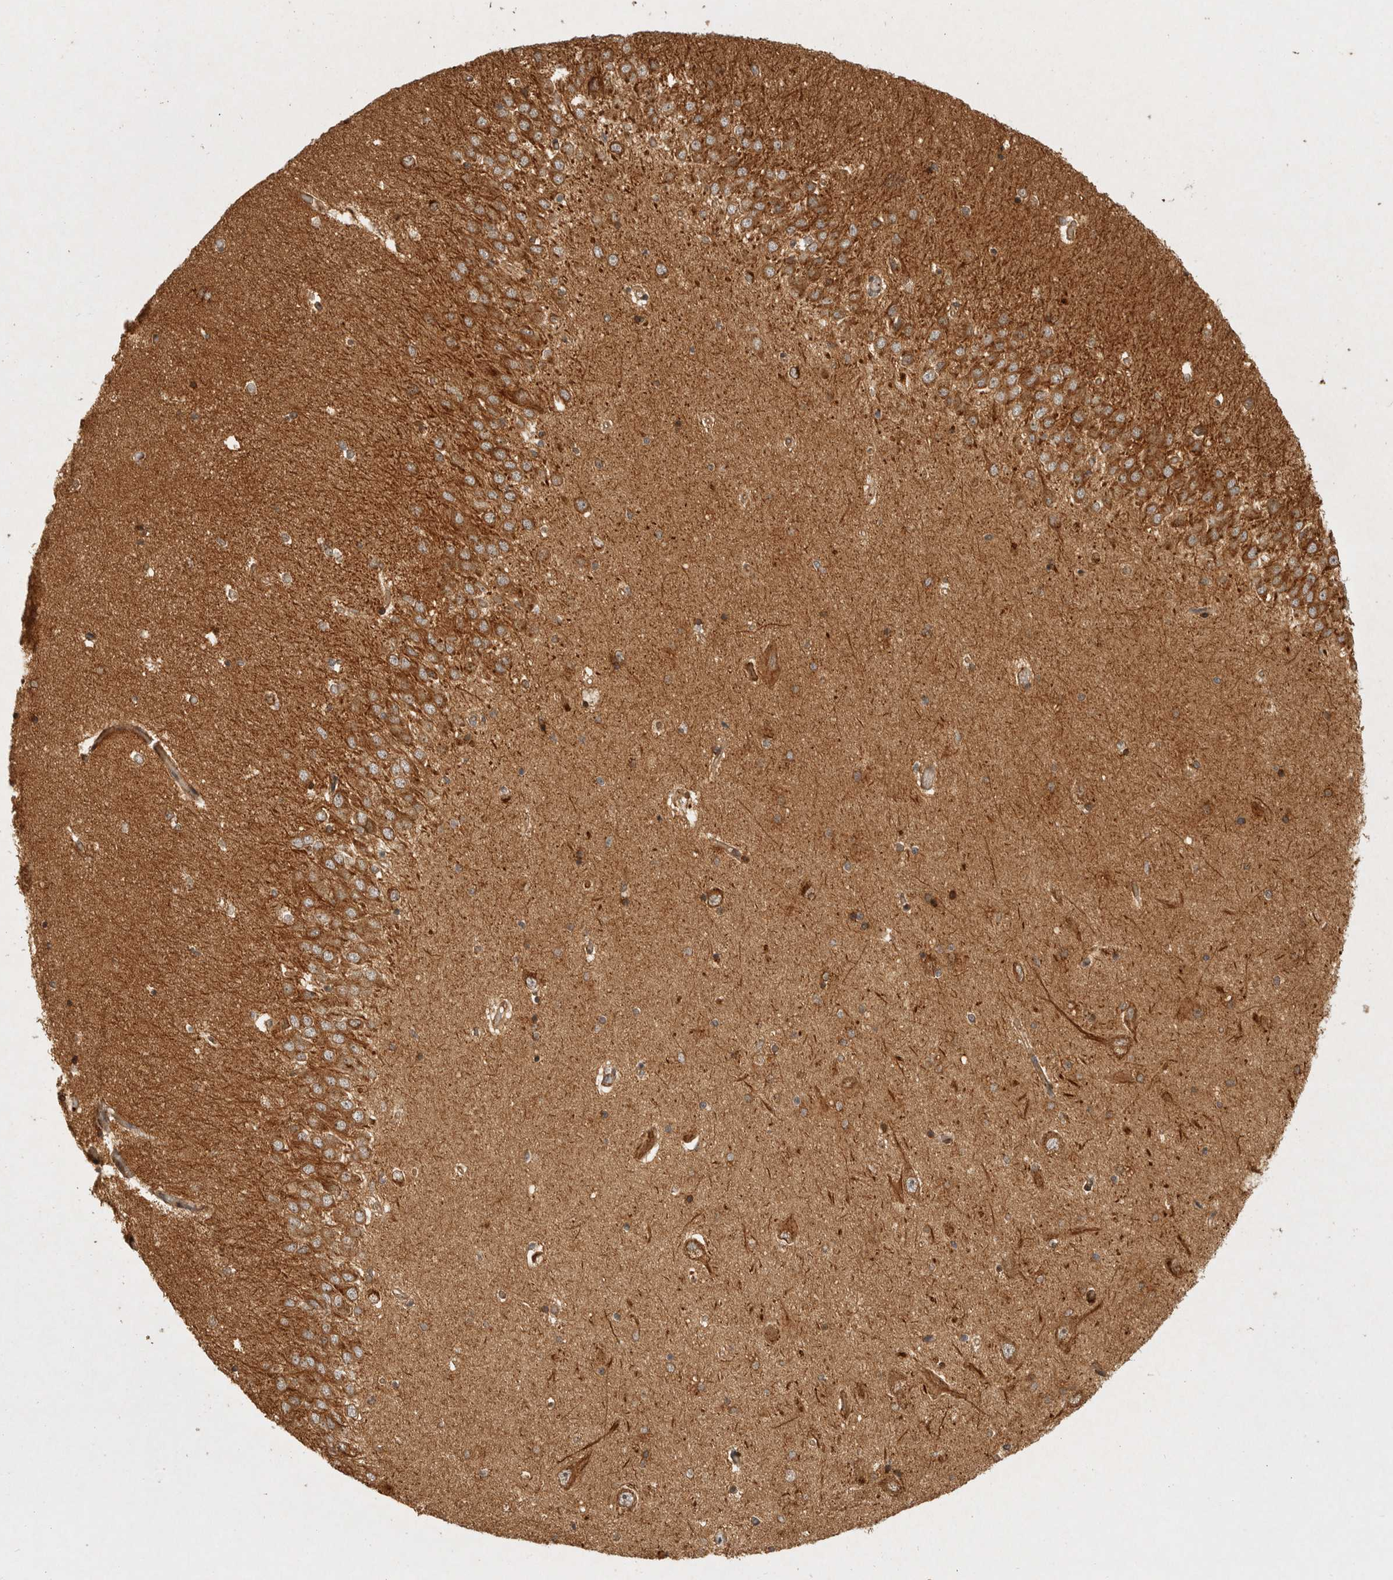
{"staining": {"intensity": "moderate", "quantity": ">75%", "location": "cytoplasmic/membranous"}, "tissue": "hippocampus", "cell_type": "Glial cells", "image_type": "normal", "snomed": [{"axis": "morphology", "description": "Normal tissue, NOS"}, {"axis": "topography", "description": "Hippocampus"}], "caption": "Immunohistochemical staining of unremarkable hippocampus shows moderate cytoplasmic/membranous protein positivity in approximately >75% of glial cells. The staining was performed using DAB, with brown indicating positive protein expression. Nuclei are stained blue with hematoxylin.", "gene": "CAMSAP2", "patient": {"sex": "male", "age": 45}}